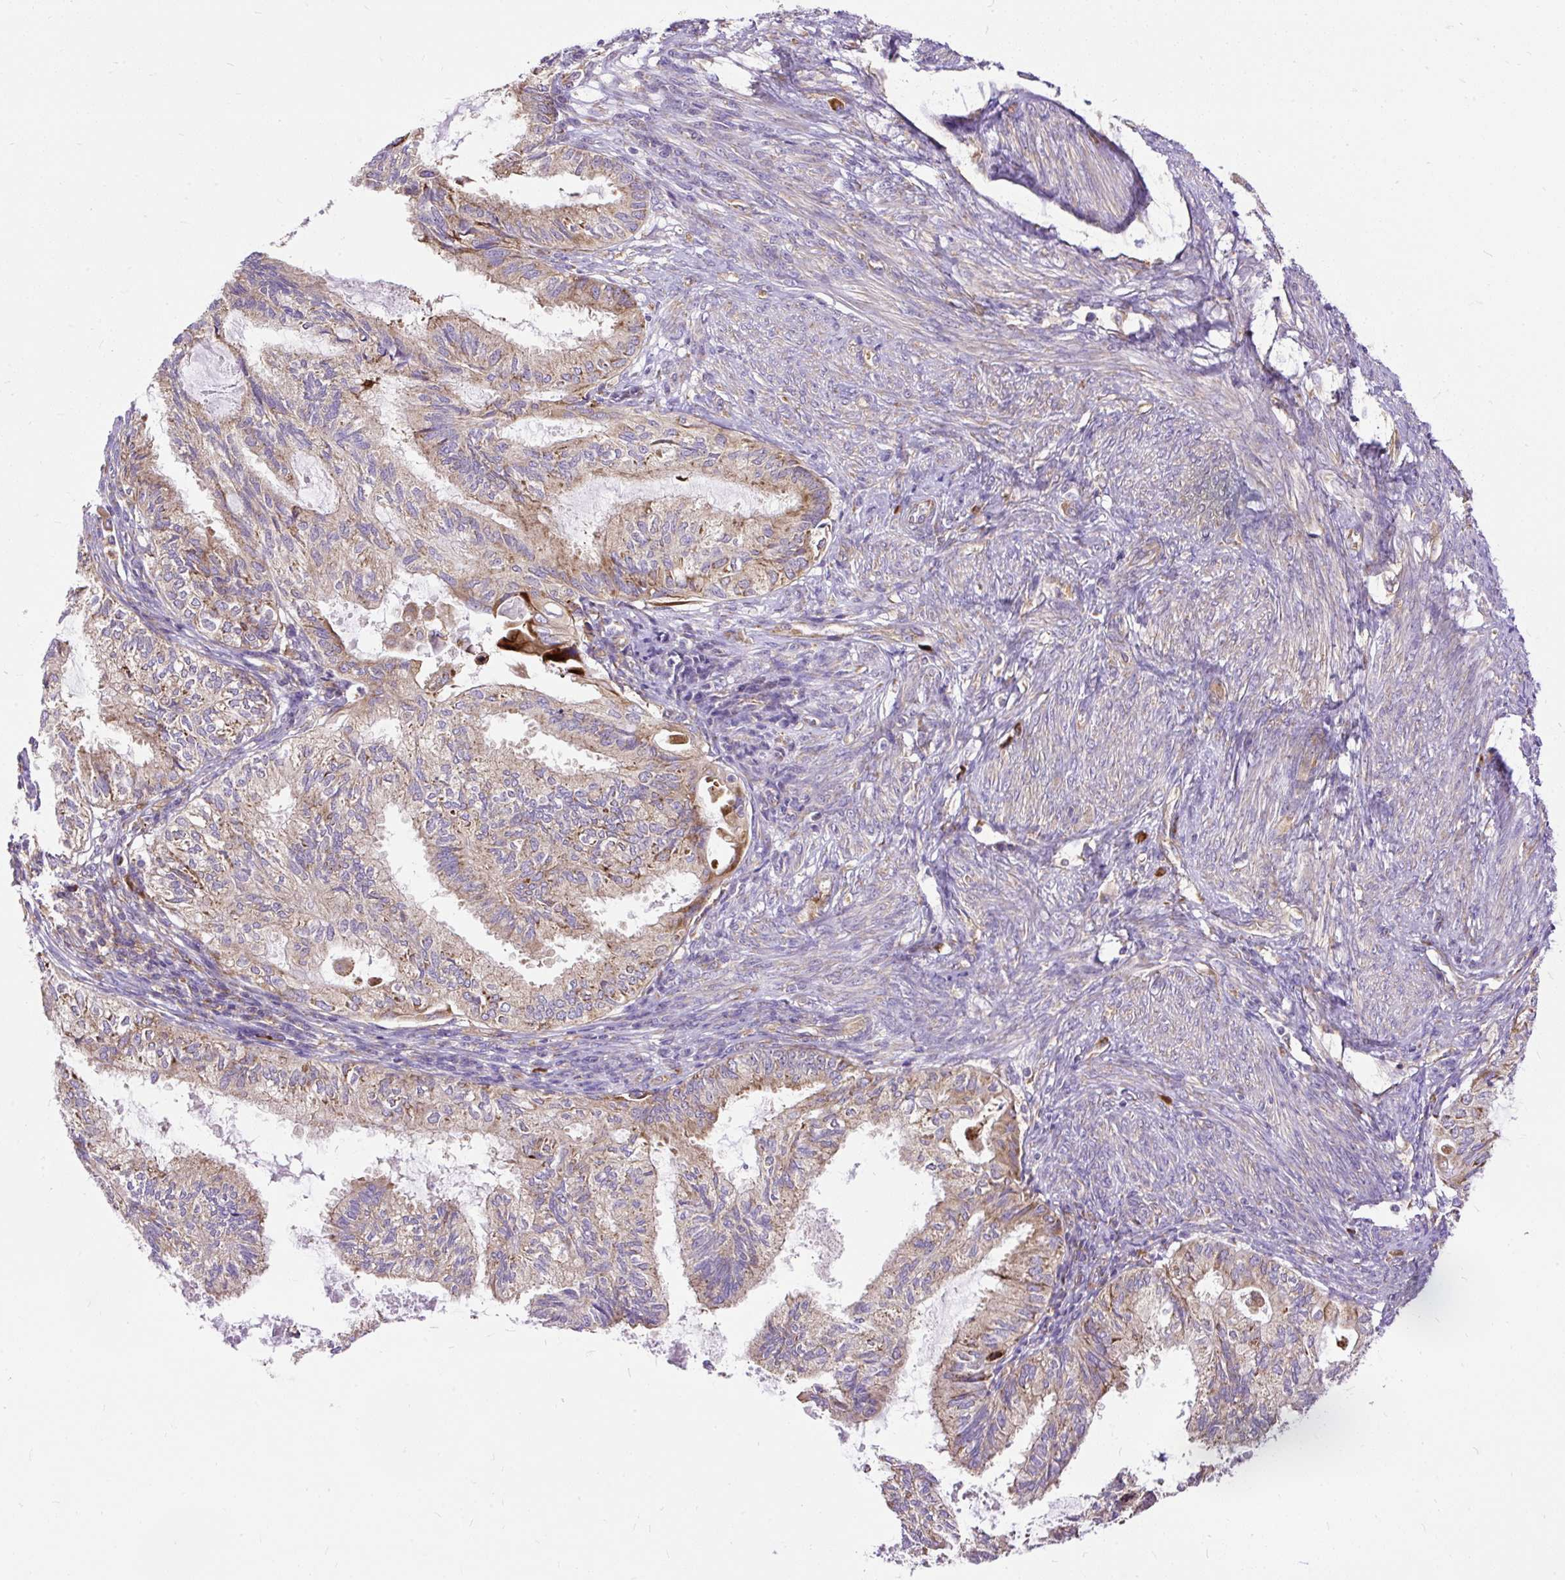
{"staining": {"intensity": "moderate", "quantity": "25%-75%", "location": "cytoplasmic/membranous"}, "tissue": "cervical cancer", "cell_type": "Tumor cells", "image_type": "cancer", "snomed": [{"axis": "morphology", "description": "Normal tissue, NOS"}, {"axis": "morphology", "description": "Adenocarcinoma, NOS"}, {"axis": "topography", "description": "Cervix"}, {"axis": "topography", "description": "Endometrium"}], "caption": "A photomicrograph of cervical cancer (adenocarcinoma) stained for a protein shows moderate cytoplasmic/membranous brown staining in tumor cells. The protein is stained brown, and the nuclei are stained in blue (DAB (3,3'-diaminobenzidine) IHC with brightfield microscopy, high magnification).", "gene": "RPS5", "patient": {"sex": "female", "age": 86}}